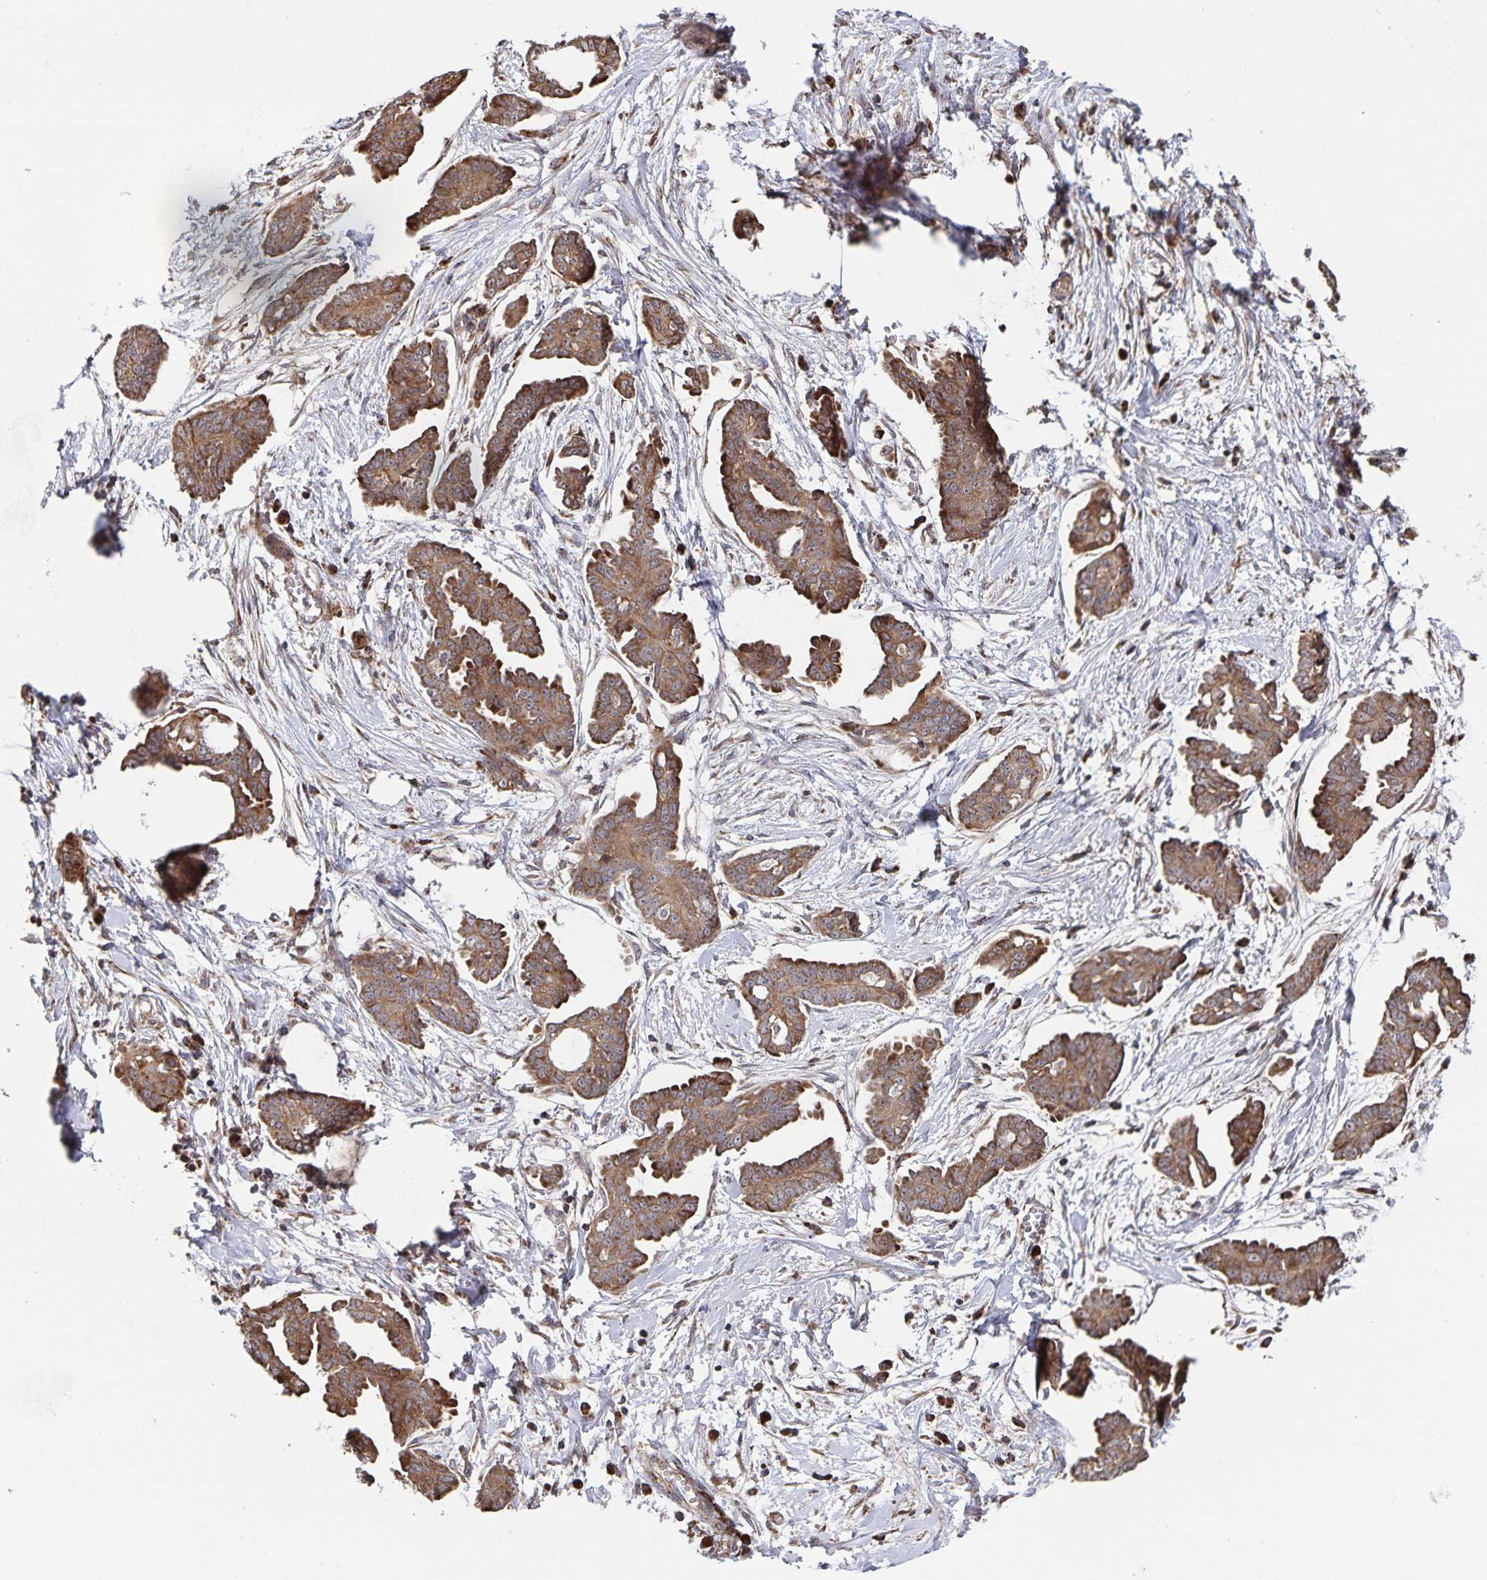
{"staining": {"intensity": "moderate", "quantity": ">75%", "location": "cytoplasmic/membranous"}, "tissue": "ovarian cancer", "cell_type": "Tumor cells", "image_type": "cancer", "snomed": [{"axis": "morphology", "description": "Cystadenocarcinoma, serous, NOS"}, {"axis": "topography", "description": "Ovary"}], "caption": "Protein analysis of ovarian cancer tissue shows moderate cytoplasmic/membranous positivity in about >75% of tumor cells. Using DAB (brown) and hematoxylin (blue) stains, captured at high magnification using brightfield microscopy.", "gene": "ACACA", "patient": {"sex": "female", "age": 71}}